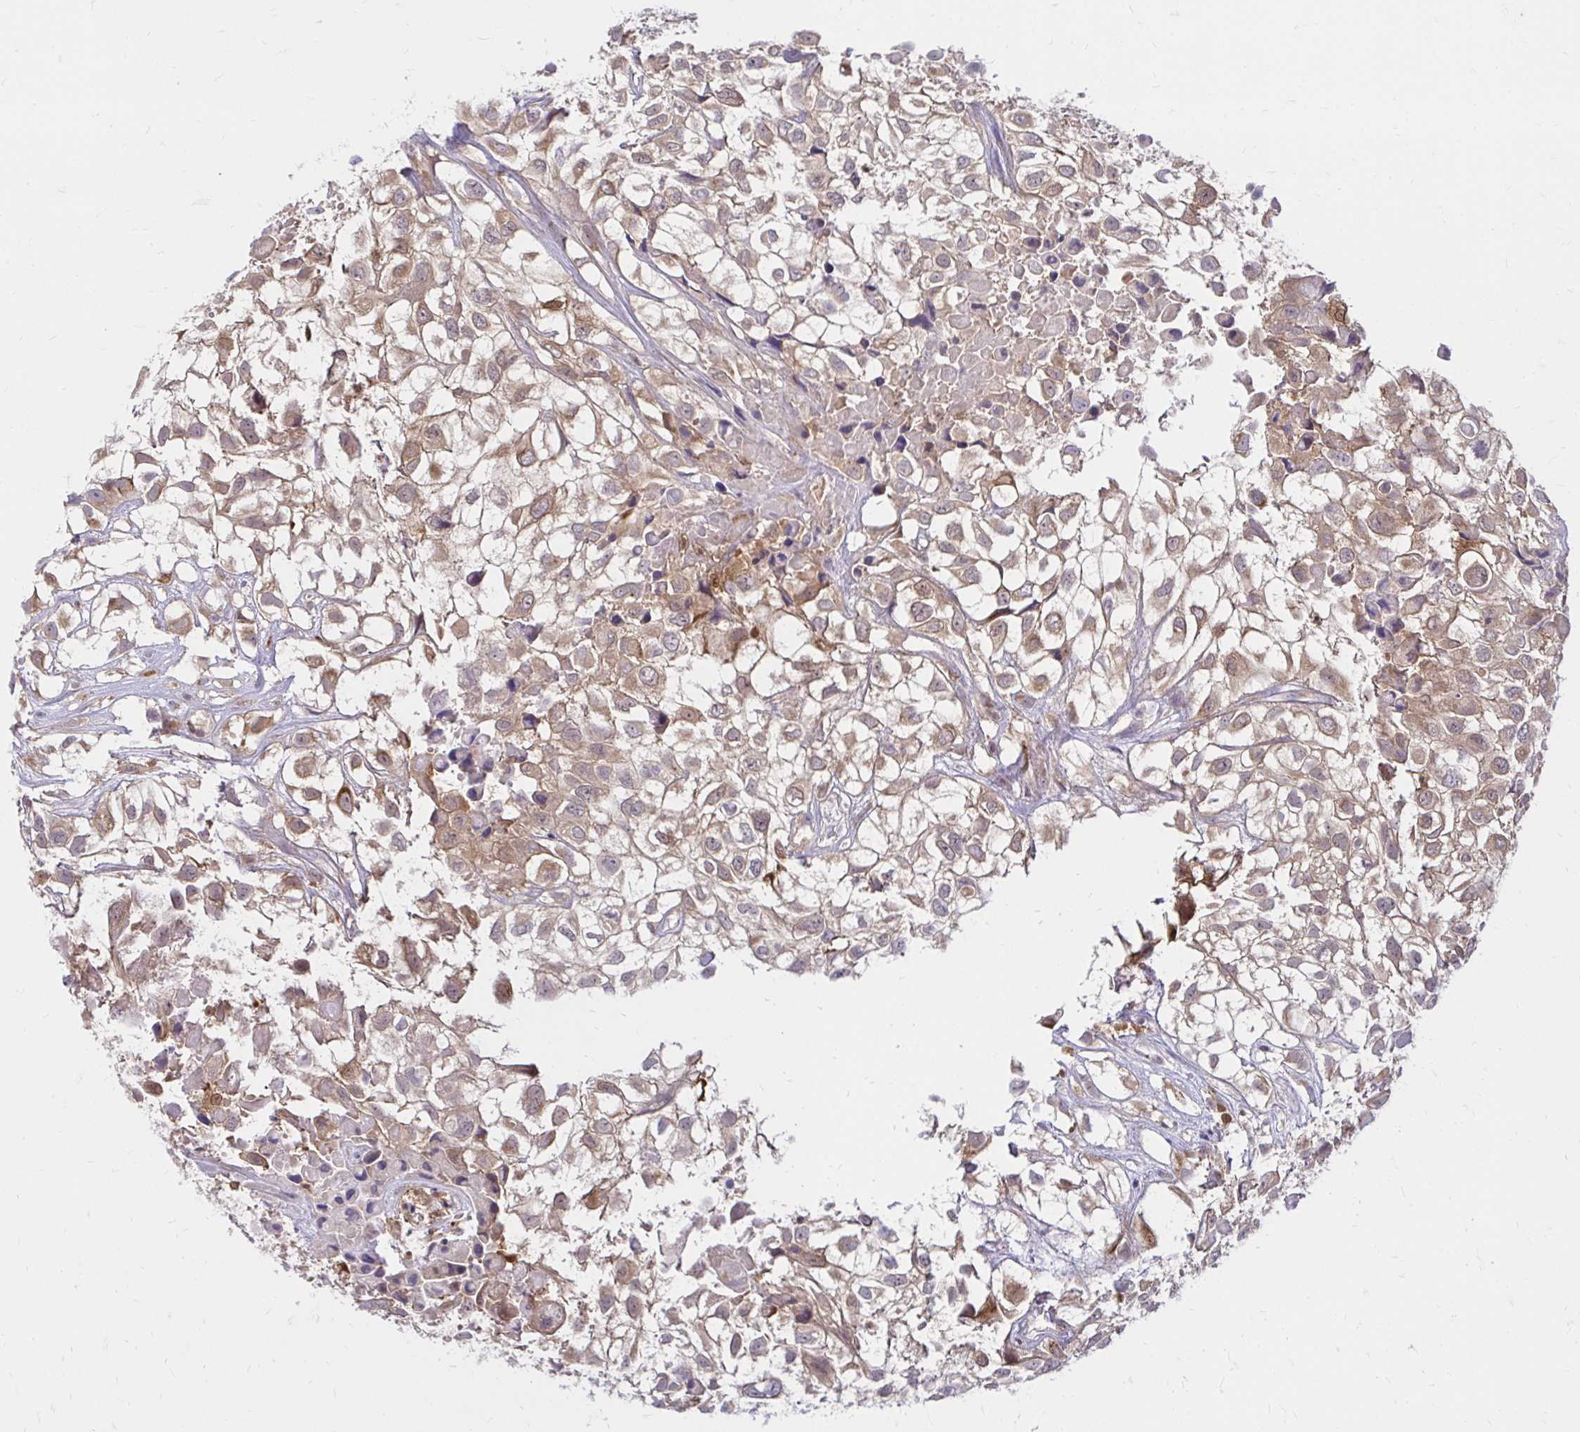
{"staining": {"intensity": "weak", "quantity": ">75%", "location": "cytoplasmic/membranous"}, "tissue": "urothelial cancer", "cell_type": "Tumor cells", "image_type": "cancer", "snomed": [{"axis": "morphology", "description": "Urothelial carcinoma, High grade"}, {"axis": "topography", "description": "Urinary bladder"}], "caption": "Brown immunohistochemical staining in human high-grade urothelial carcinoma displays weak cytoplasmic/membranous positivity in about >75% of tumor cells.", "gene": "PYCARD", "patient": {"sex": "male", "age": 56}}